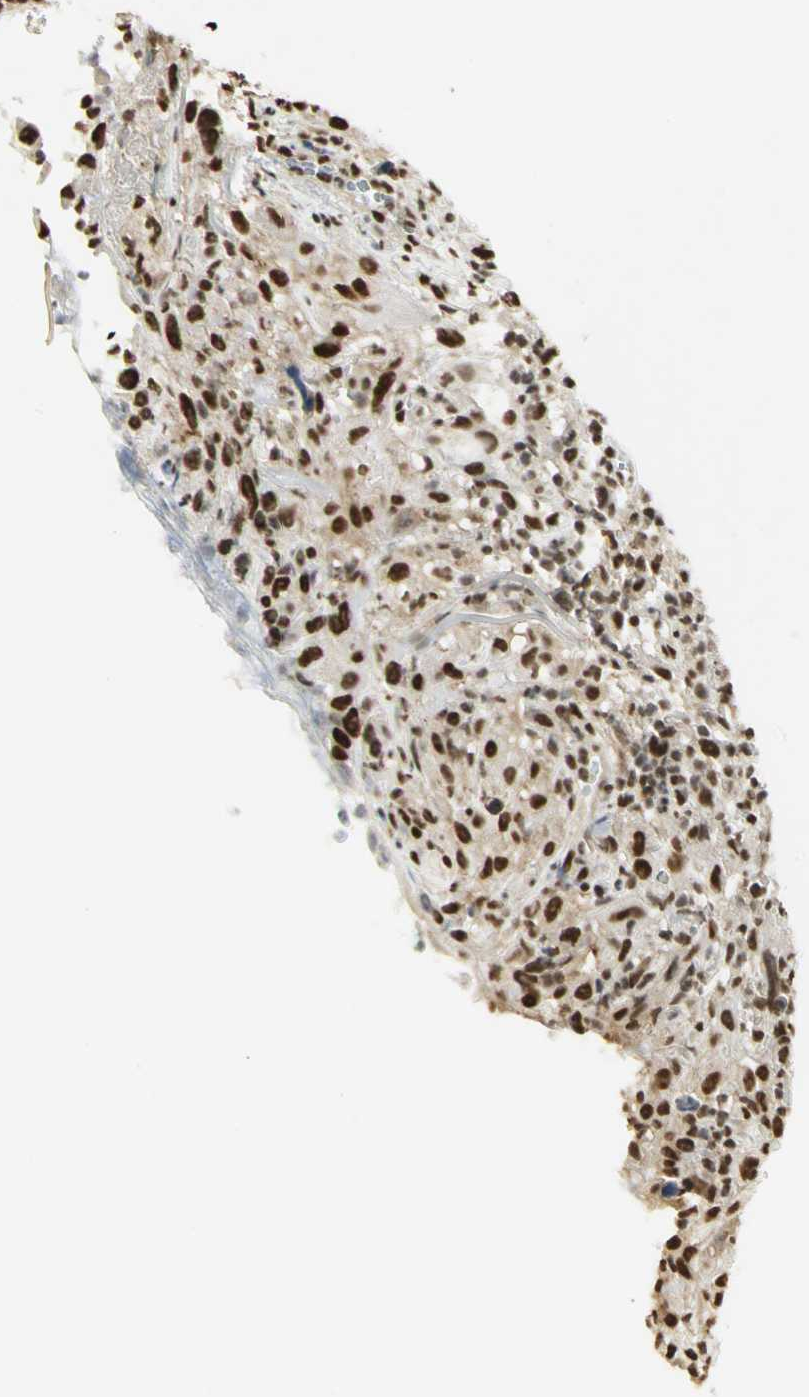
{"staining": {"intensity": "strong", "quantity": ">75%", "location": "nuclear"}, "tissue": "thyroid cancer", "cell_type": "Tumor cells", "image_type": "cancer", "snomed": [{"axis": "morphology", "description": "Carcinoma, NOS"}, {"axis": "topography", "description": "Thyroid gland"}], "caption": "DAB (3,3'-diaminobenzidine) immunohistochemical staining of thyroid cancer (carcinoma) displays strong nuclear protein expression in about >75% of tumor cells. The protein of interest is shown in brown color, while the nuclei are stained blue.", "gene": "SET", "patient": {"sex": "female", "age": 77}}